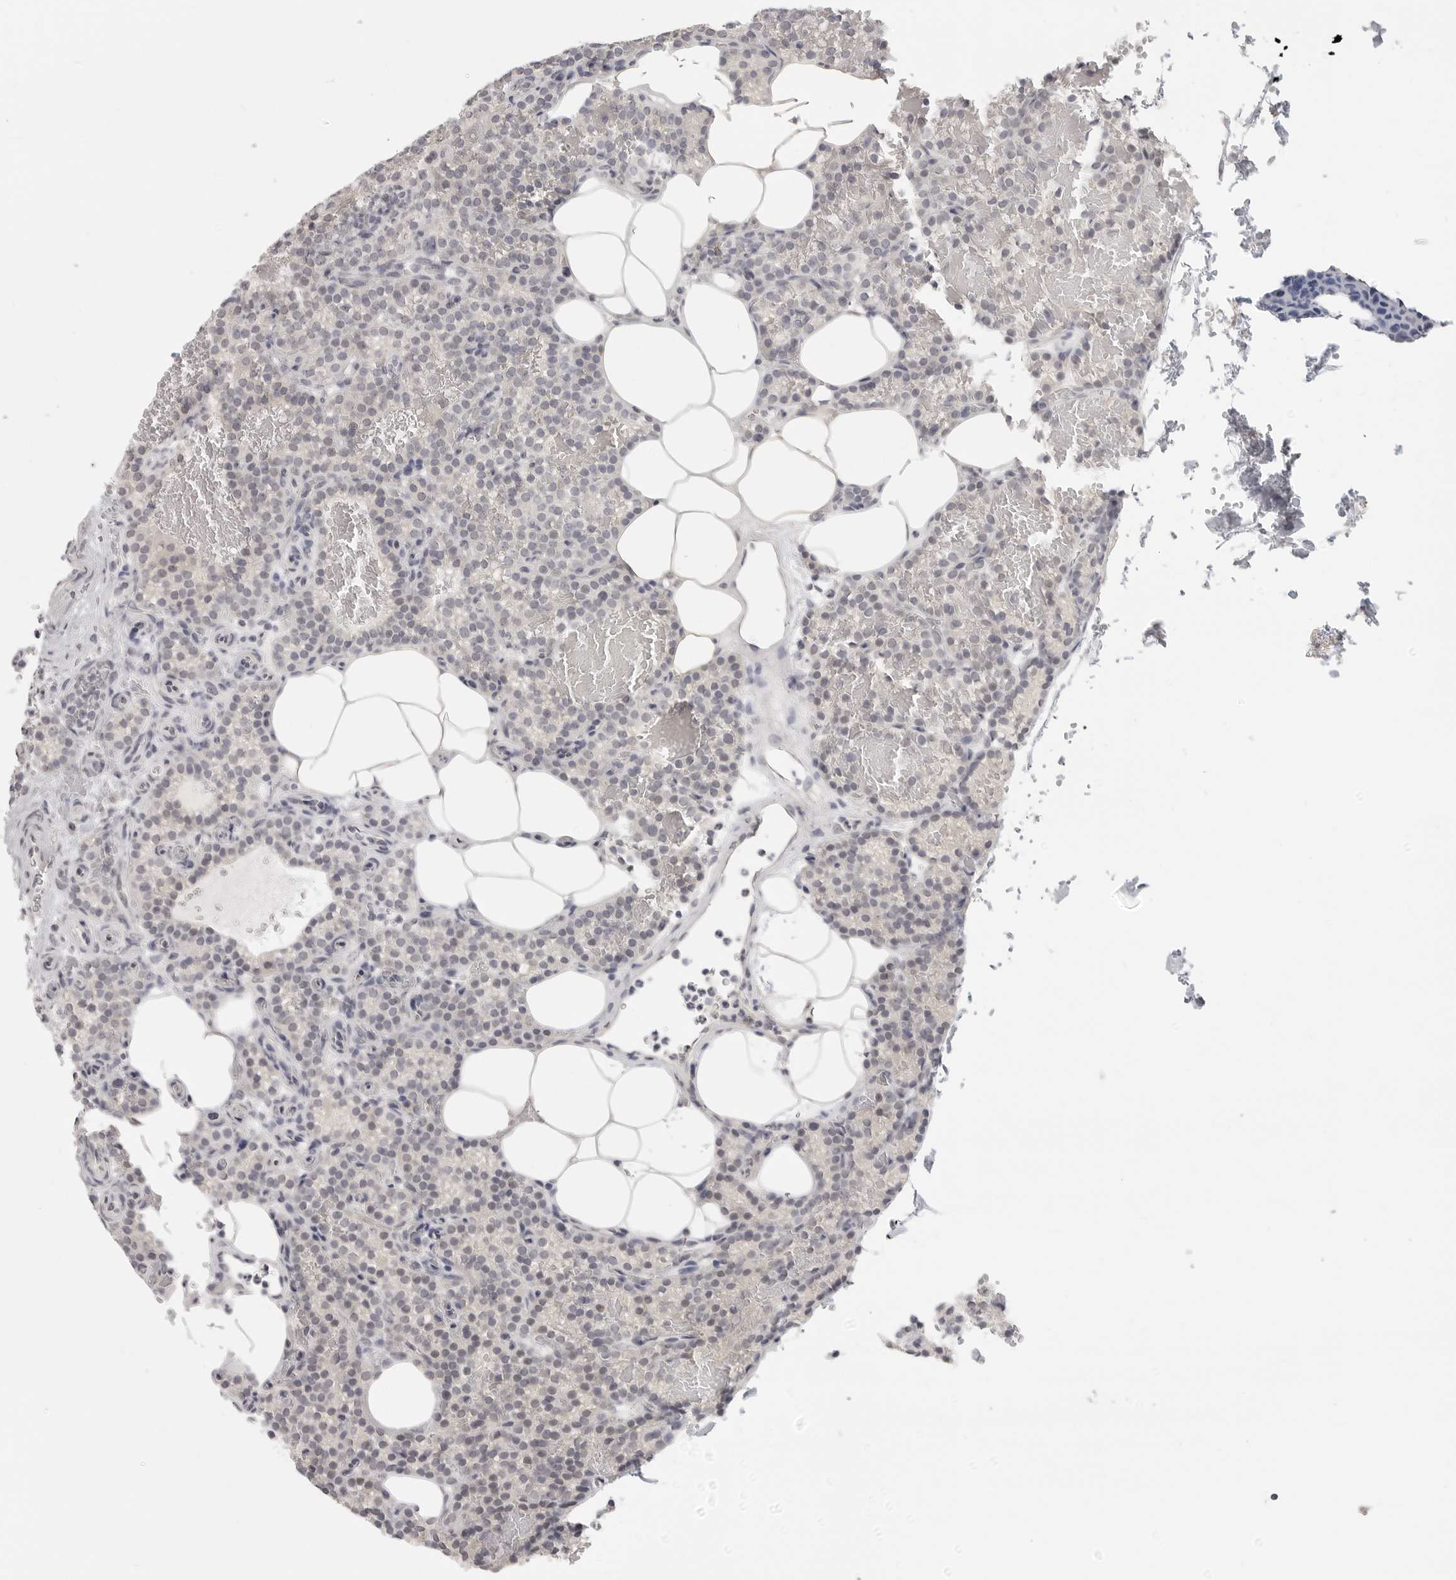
{"staining": {"intensity": "negative", "quantity": "none", "location": "none"}, "tissue": "parathyroid gland", "cell_type": "Glandular cells", "image_type": "normal", "snomed": [{"axis": "morphology", "description": "Normal tissue, NOS"}, {"axis": "topography", "description": "Parathyroid gland"}], "caption": "This is a image of immunohistochemistry (IHC) staining of benign parathyroid gland, which shows no expression in glandular cells.", "gene": "KLK11", "patient": {"sex": "male", "age": 58}}